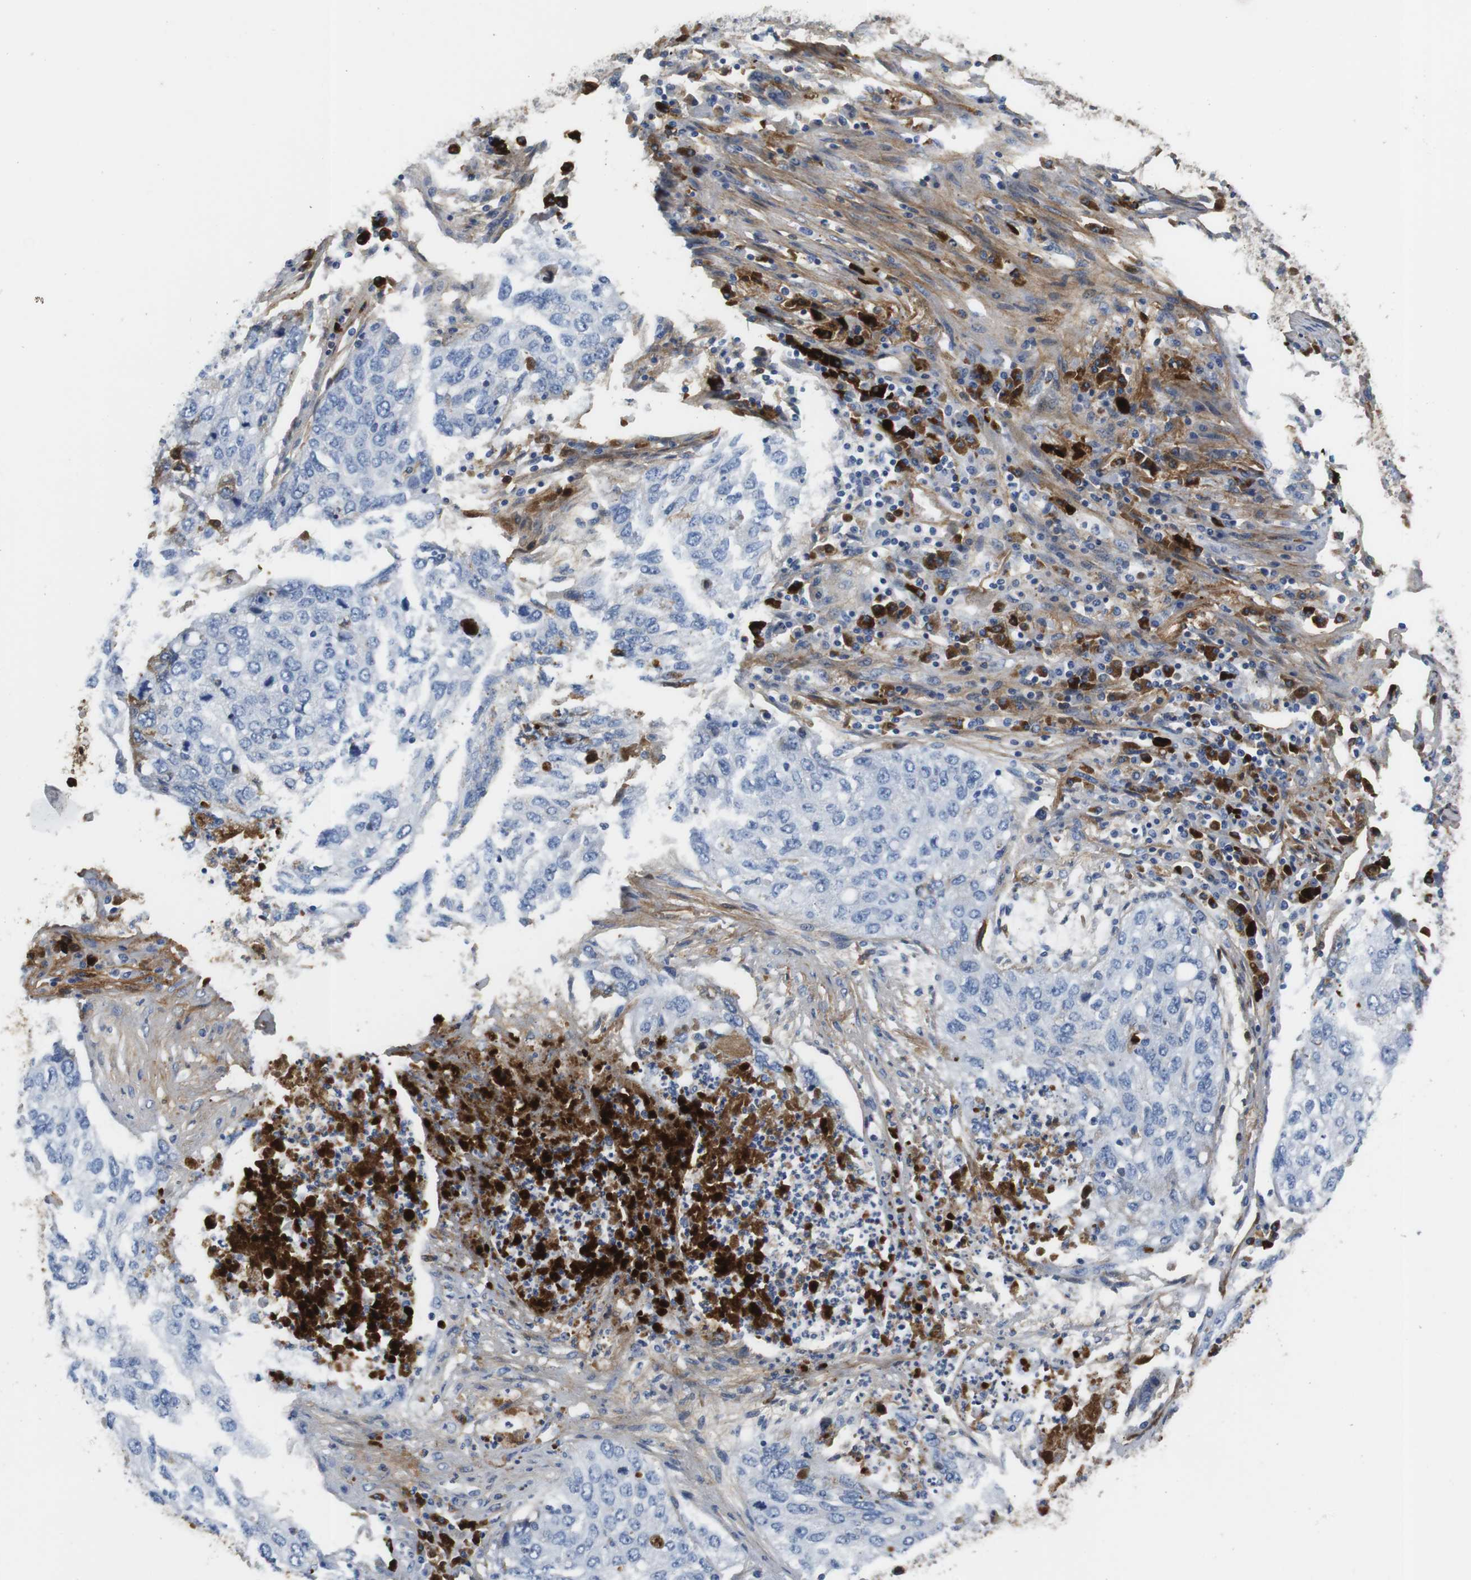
{"staining": {"intensity": "negative", "quantity": "none", "location": "none"}, "tissue": "lung cancer", "cell_type": "Tumor cells", "image_type": "cancer", "snomed": [{"axis": "morphology", "description": "Squamous cell carcinoma, NOS"}, {"axis": "topography", "description": "Lung"}], "caption": "This is a histopathology image of IHC staining of lung squamous cell carcinoma, which shows no positivity in tumor cells. The staining is performed using DAB brown chromogen with nuclei counter-stained in using hematoxylin.", "gene": "IGKC", "patient": {"sex": "female", "age": 63}}